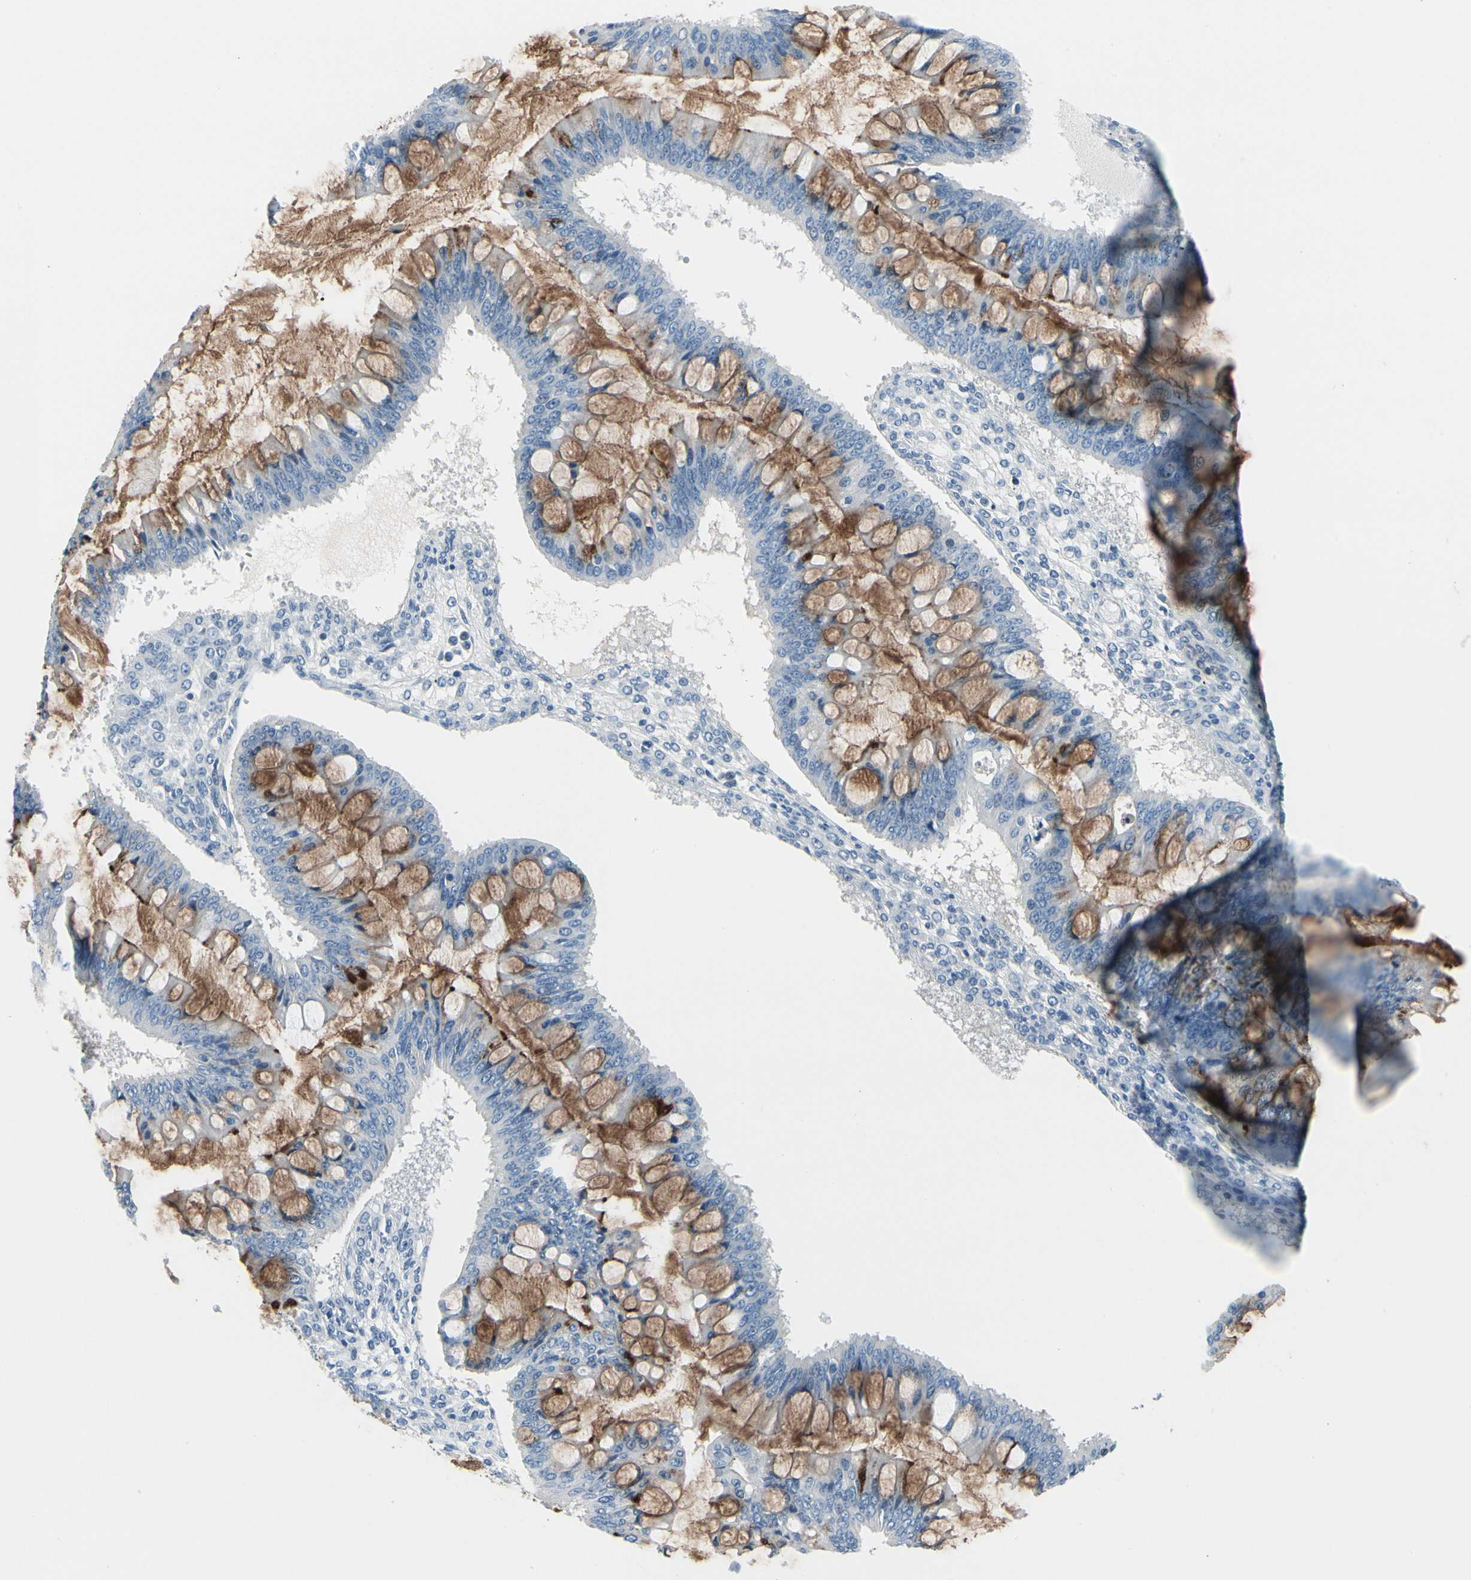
{"staining": {"intensity": "strong", "quantity": "25%-75%", "location": "cytoplasmic/membranous"}, "tissue": "ovarian cancer", "cell_type": "Tumor cells", "image_type": "cancer", "snomed": [{"axis": "morphology", "description": "Cystadenocarcinoma, mucinous, NOS"}, {"axis": "topography", "description": "Ovary"}], "caption": "Tumor cells exhibit high levels of strong cytoplasmic/membranous positivity in approximately 25%-75% of cells in mucinous cystadenocarcinoma (ovarian).", "gene": "MUC5B", "patient": {"sex": "female", "age": 73}}